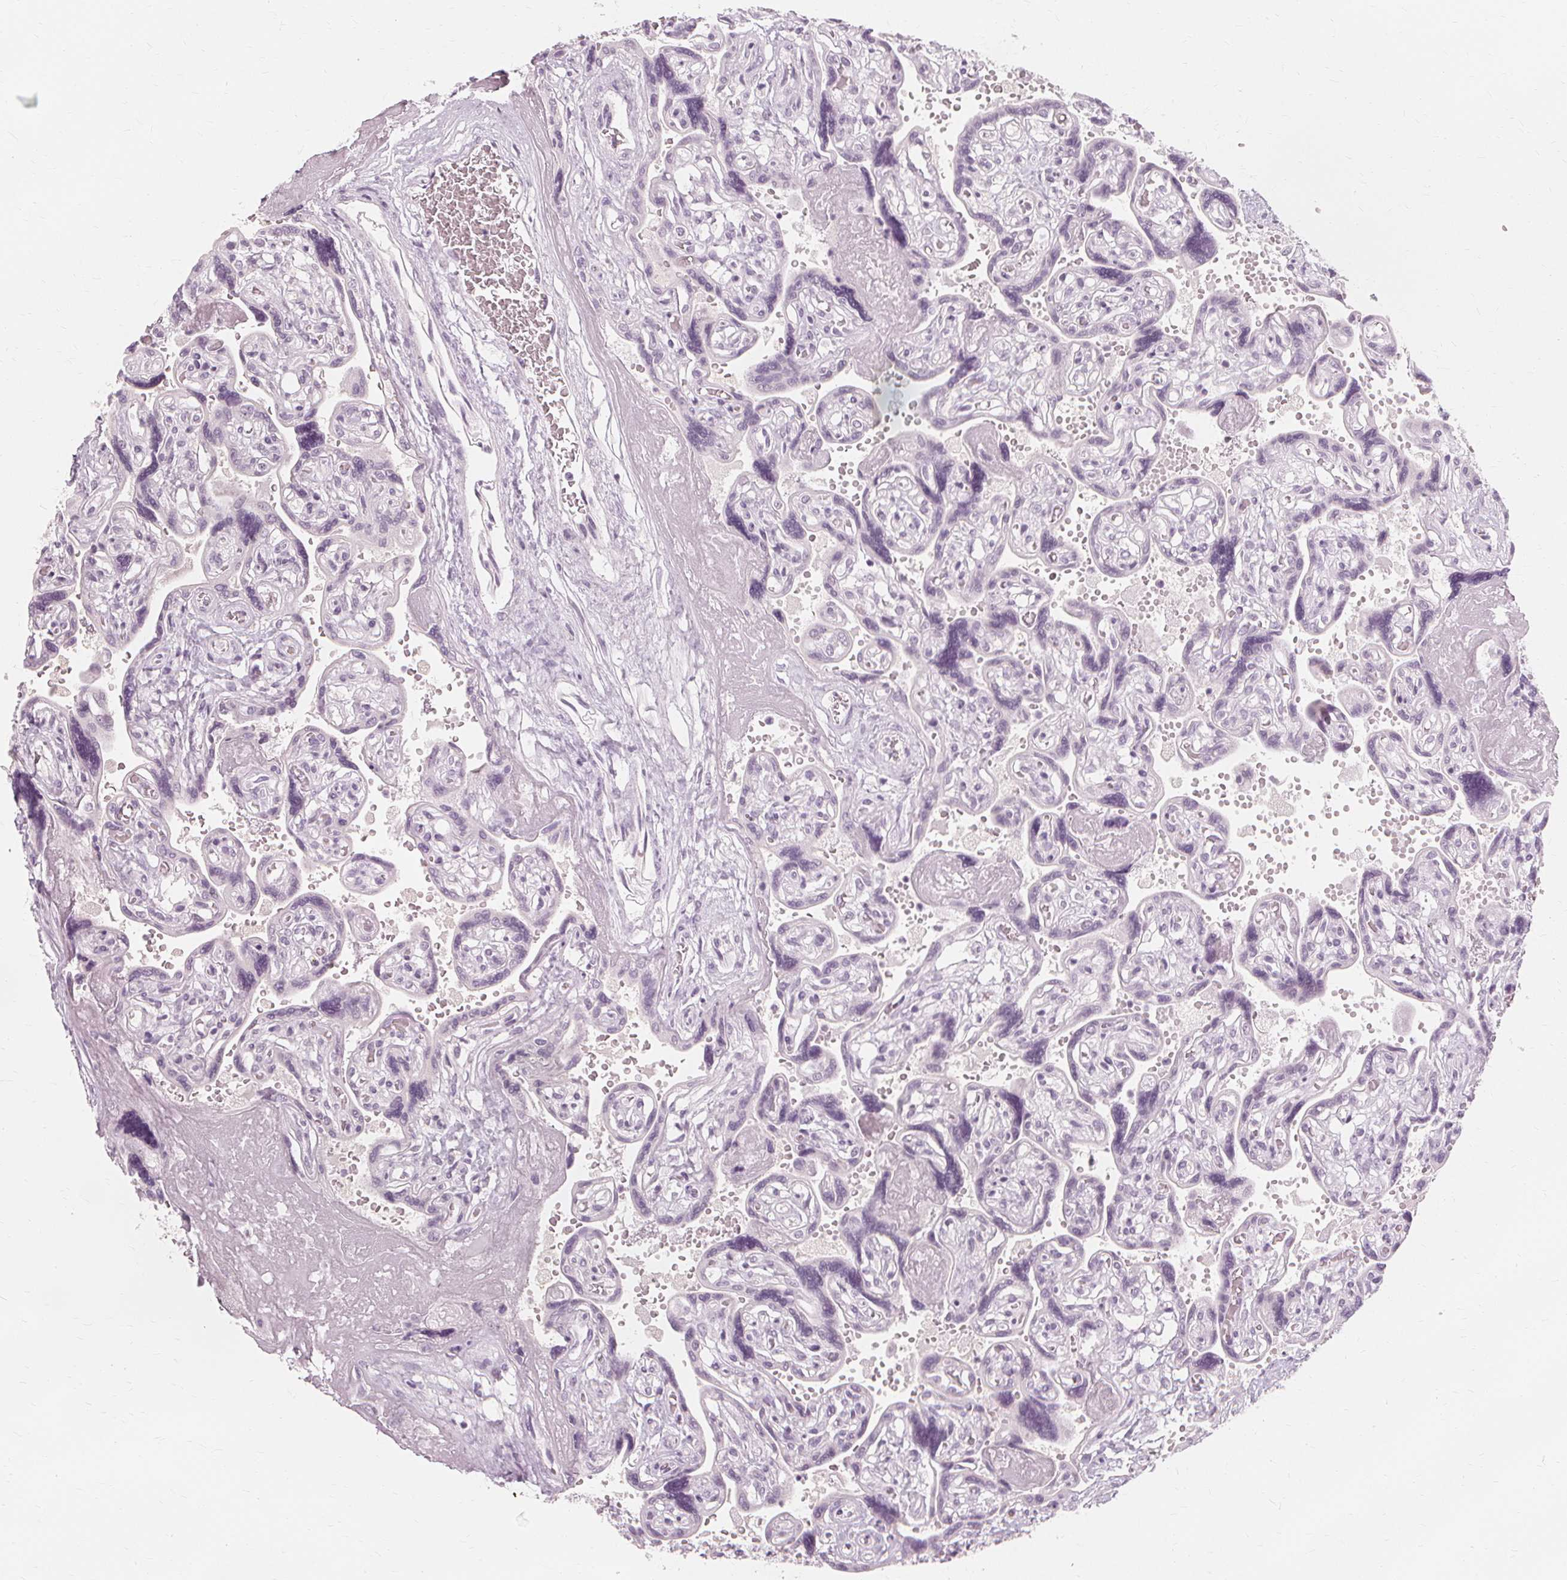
{"staining": {"intensity": "negative", "quantity": "none", "location": "none"}, "tissue": "placenta", "cell_type": "Decidual cells", "image_type": "normal", "snomed": [{"axis": "morphology", "description": "Normal tissue, NOS"}, {"axis": "topography", "description": "Placenta"}], "caption": "Decidual cells show no significant staining in benign placenta. Brightfield microscopy of immunohistochemistry stained with DAB (3,3'-diaminobenzidine) (brown) and hematoxylin (blue), captured at high magnification.", "gene": "MUC12", "patient": {"sex": "female", "age": 32}}